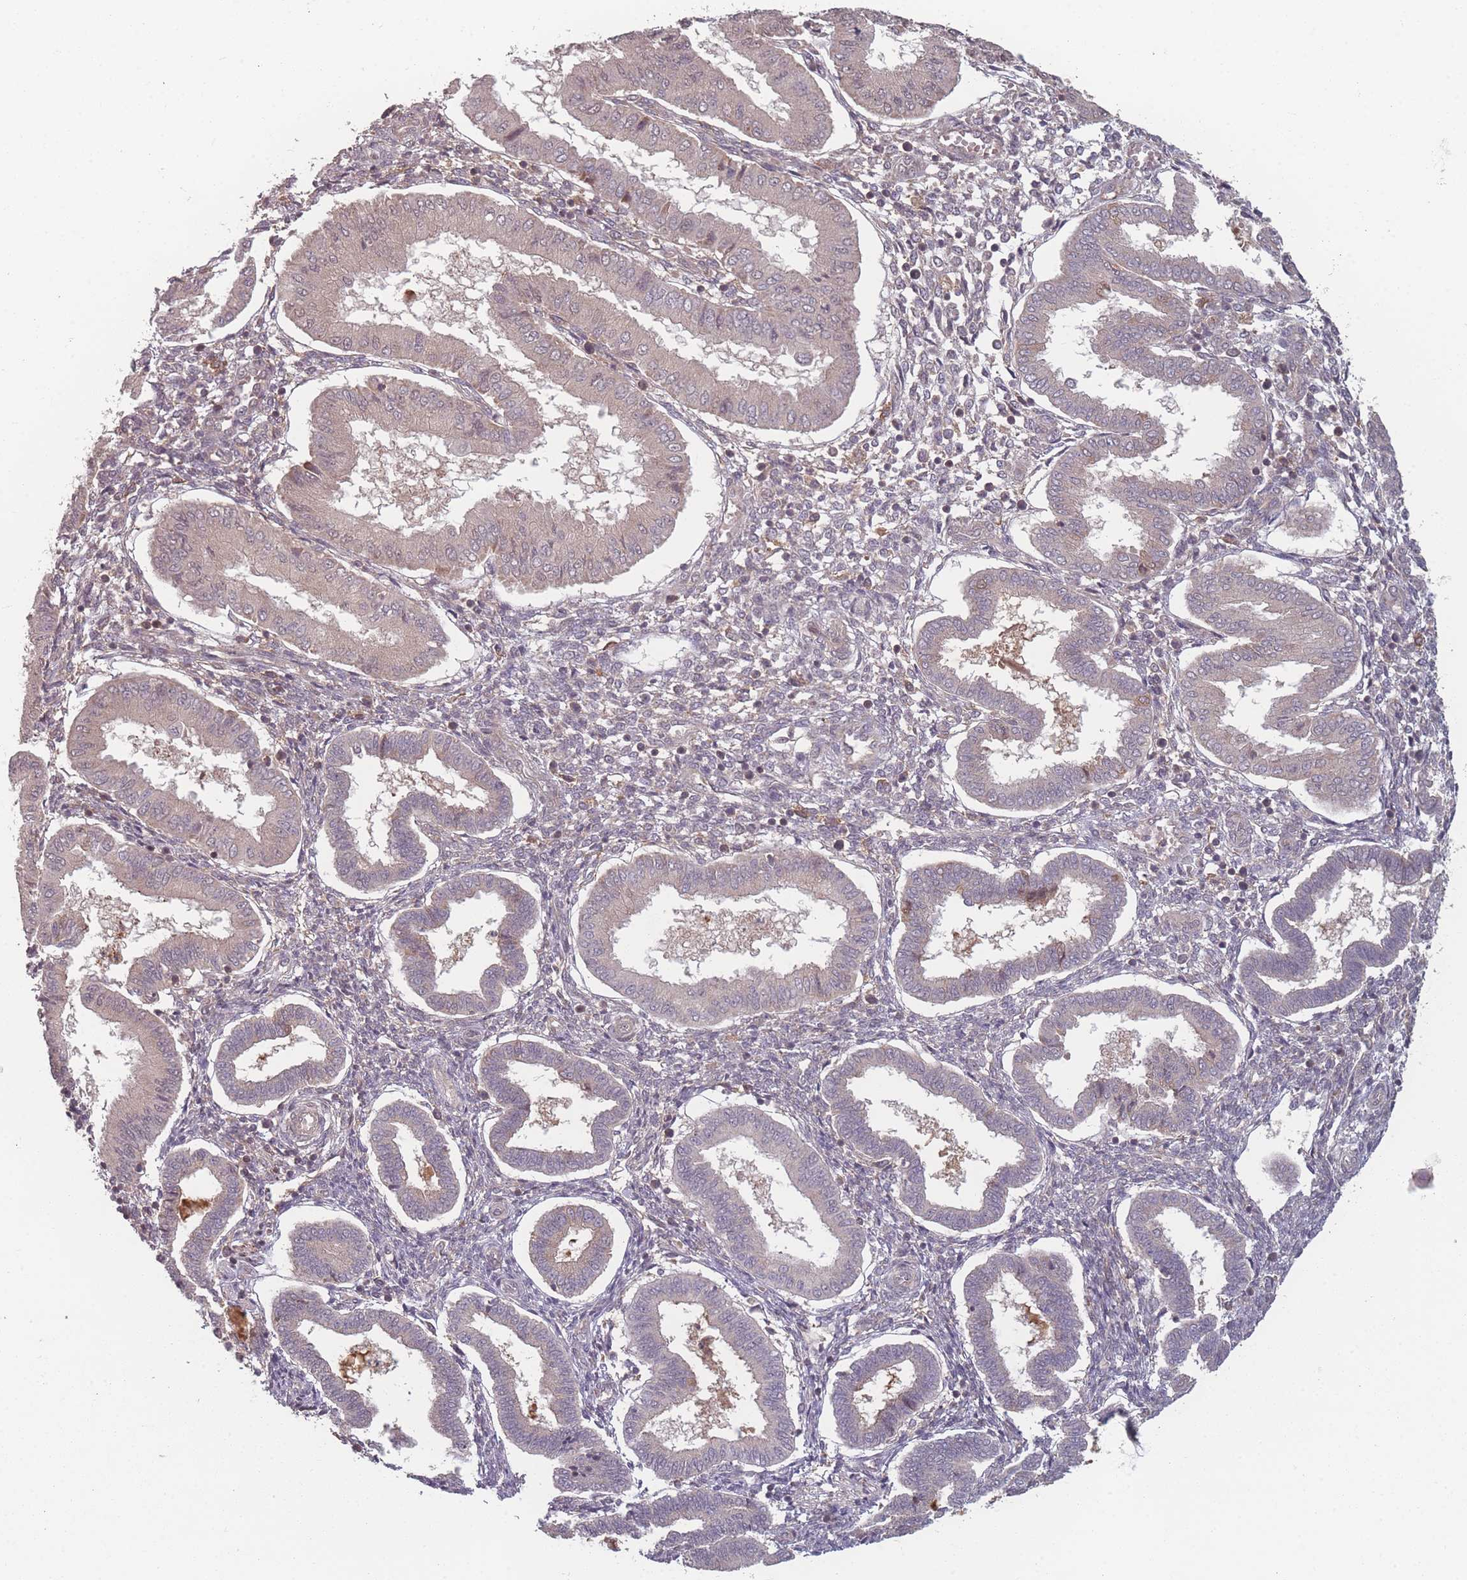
{"staining": {"intensity": "negative", "quantity": "none", "location": "none"}, "tissue": "endometrium", "cell_type": "Cells in endometrial stroma", "image_type": "normal", "snomed": [{"axis": "morphology", "description": "Normal tissue, NOS"}, {"axis": "topography", "description": "Endometrium"}], "caption": "Immunohistochemistry photomicrograph of normal endometrium: endometrium stained with DAB exhibits no significant protein staining in cells in endometrial stroma. (DAB (3,3'-diaminobenzidine) immunohistochemistry (IHC) with hematoxylin counter stain).", "gene": "HAGH", "patient": {"sex": "female", "age": 24}}